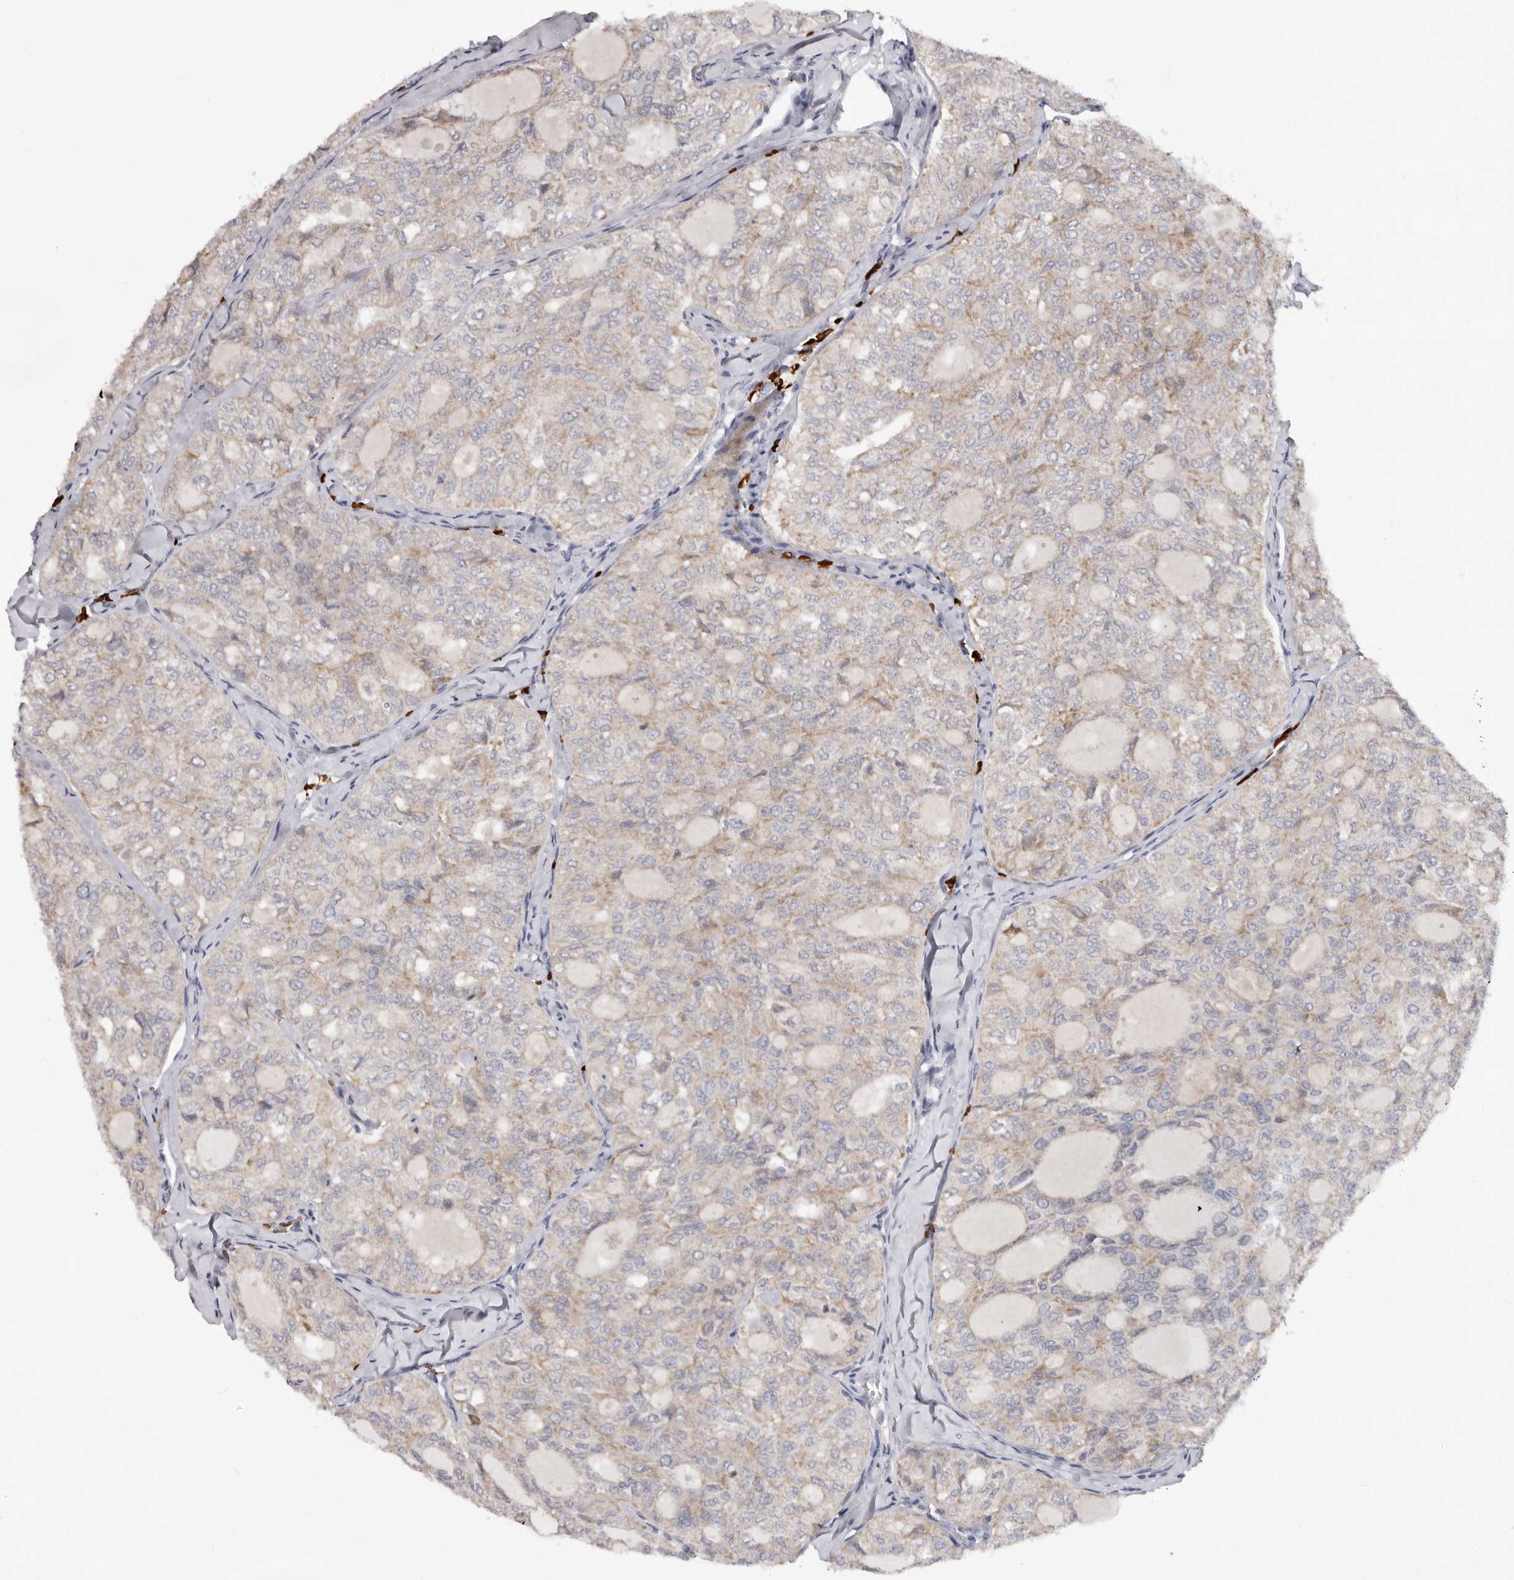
{"staining": {"intensity": "weak", "quantity": "<25%", "location": "cytoplasmic/membranous"}, "tissue": "thyroid cancer", "cell_type": "Tumor cells", "image_type": "cancer", "snomed": [{"axis": "morphology", "description": "Follicular adenoma carcinoma, NOS"}, {"axis": "topography", "description": "Thyroid gland"}], "caption": "A photomicrograph of human thyroid follicular adenoma carcinoma is negative for staining in tumor cells.", "gene": "TNR", "patient": {"sex": "male", "age": 75}}